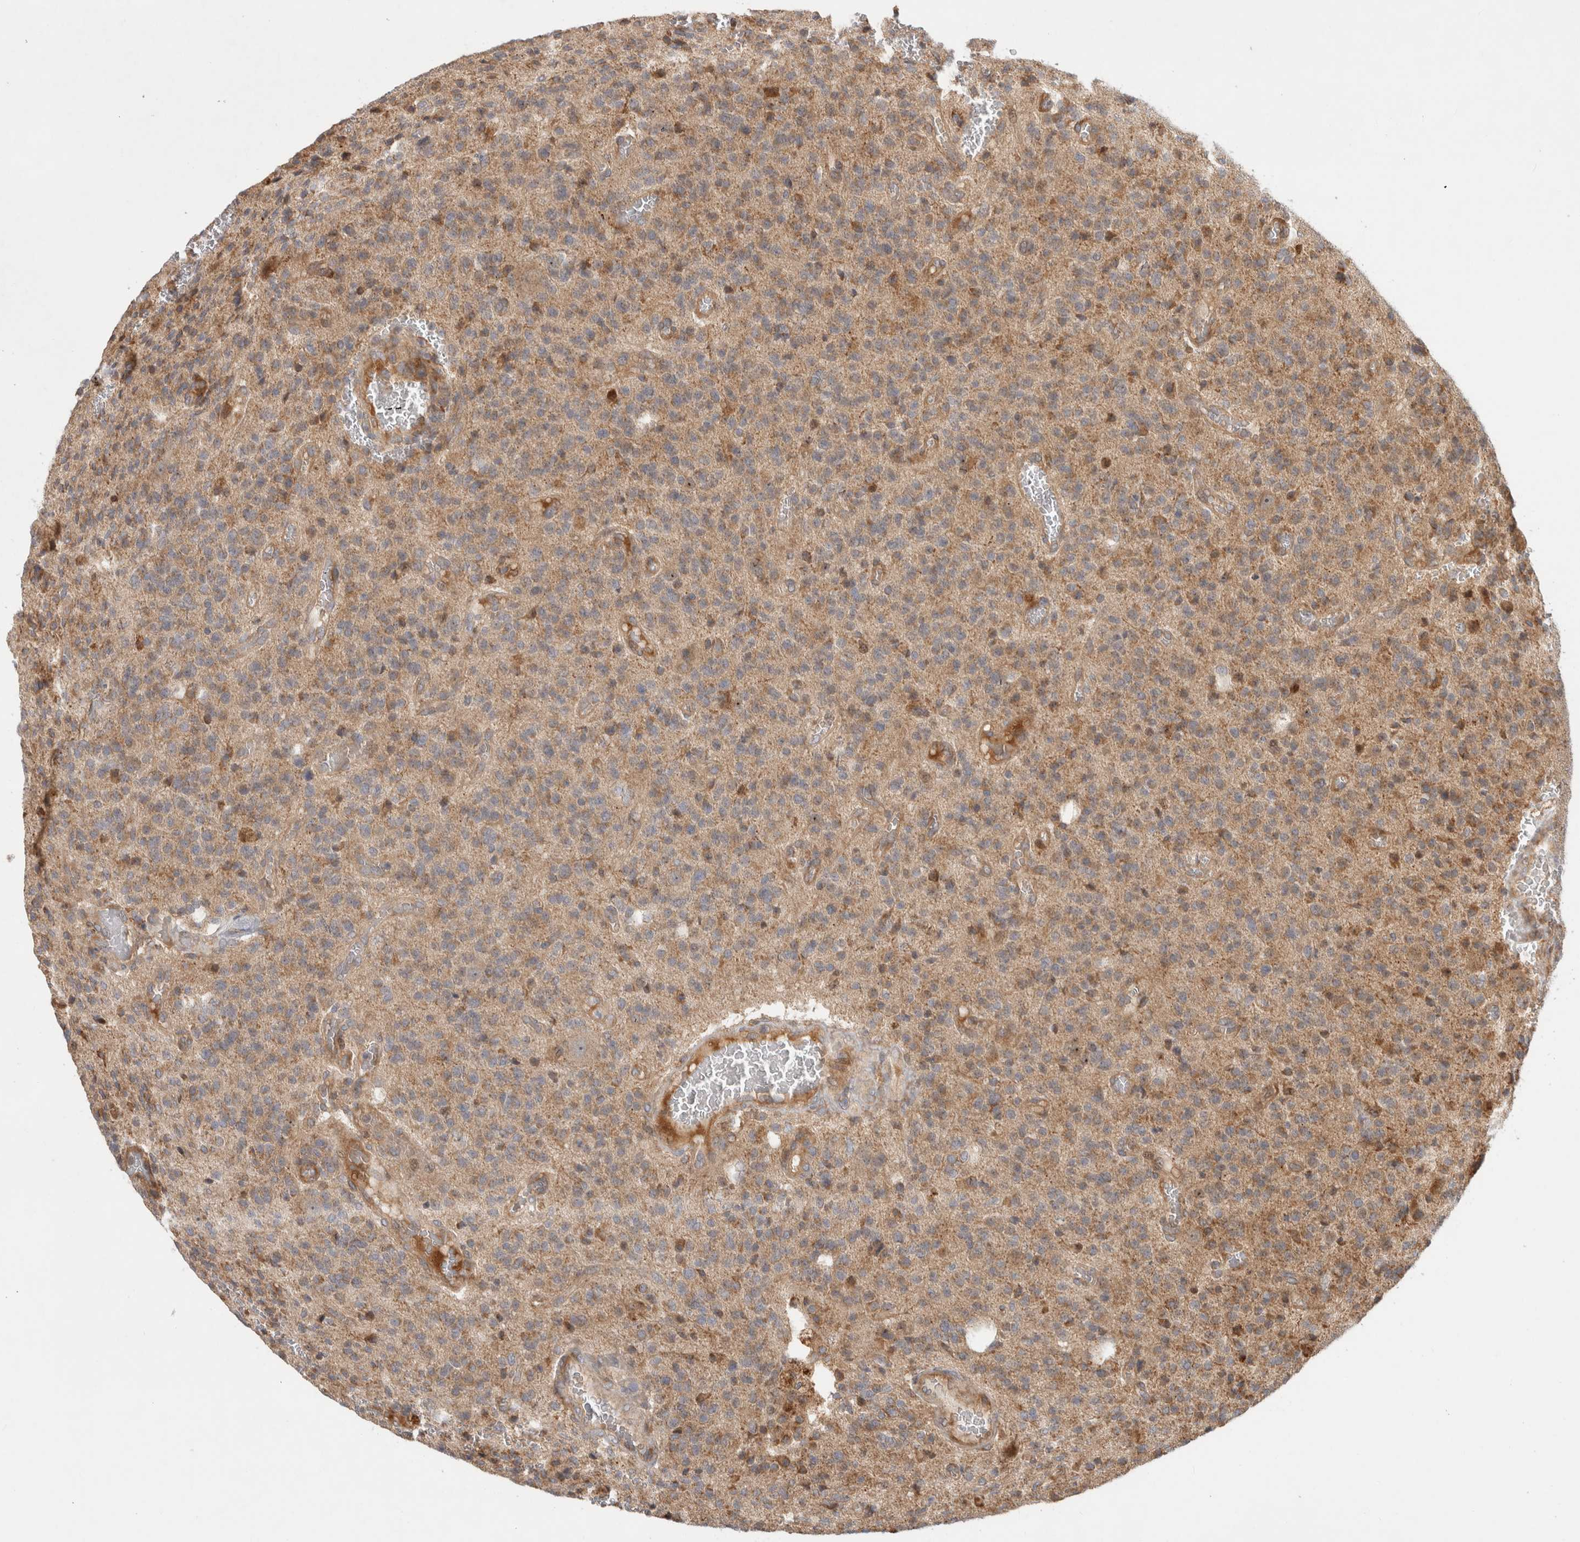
{"staining": {"intensity": "weak", "quantity": ">75%", "location": "cytoplasmic/membranous"}, "tissue": "glioma", "cell_type": "Tumor cells", "image_type": "cancer", "snomed": [{"axis": "morphology", "description": "Glioma, malignant, High grade"}, {"axis": "topography", "description": "Brain"}], "caption": "Immunohistochemistry (IHC) photomicrograph of human glioma stained for a protein (brown), which demonstrates low levels of weak cytoplasmic/membranous expression in about >75% of tumor cells.", "gene": "TUBD1", "patient": {"sex": "male", "age": 34}}